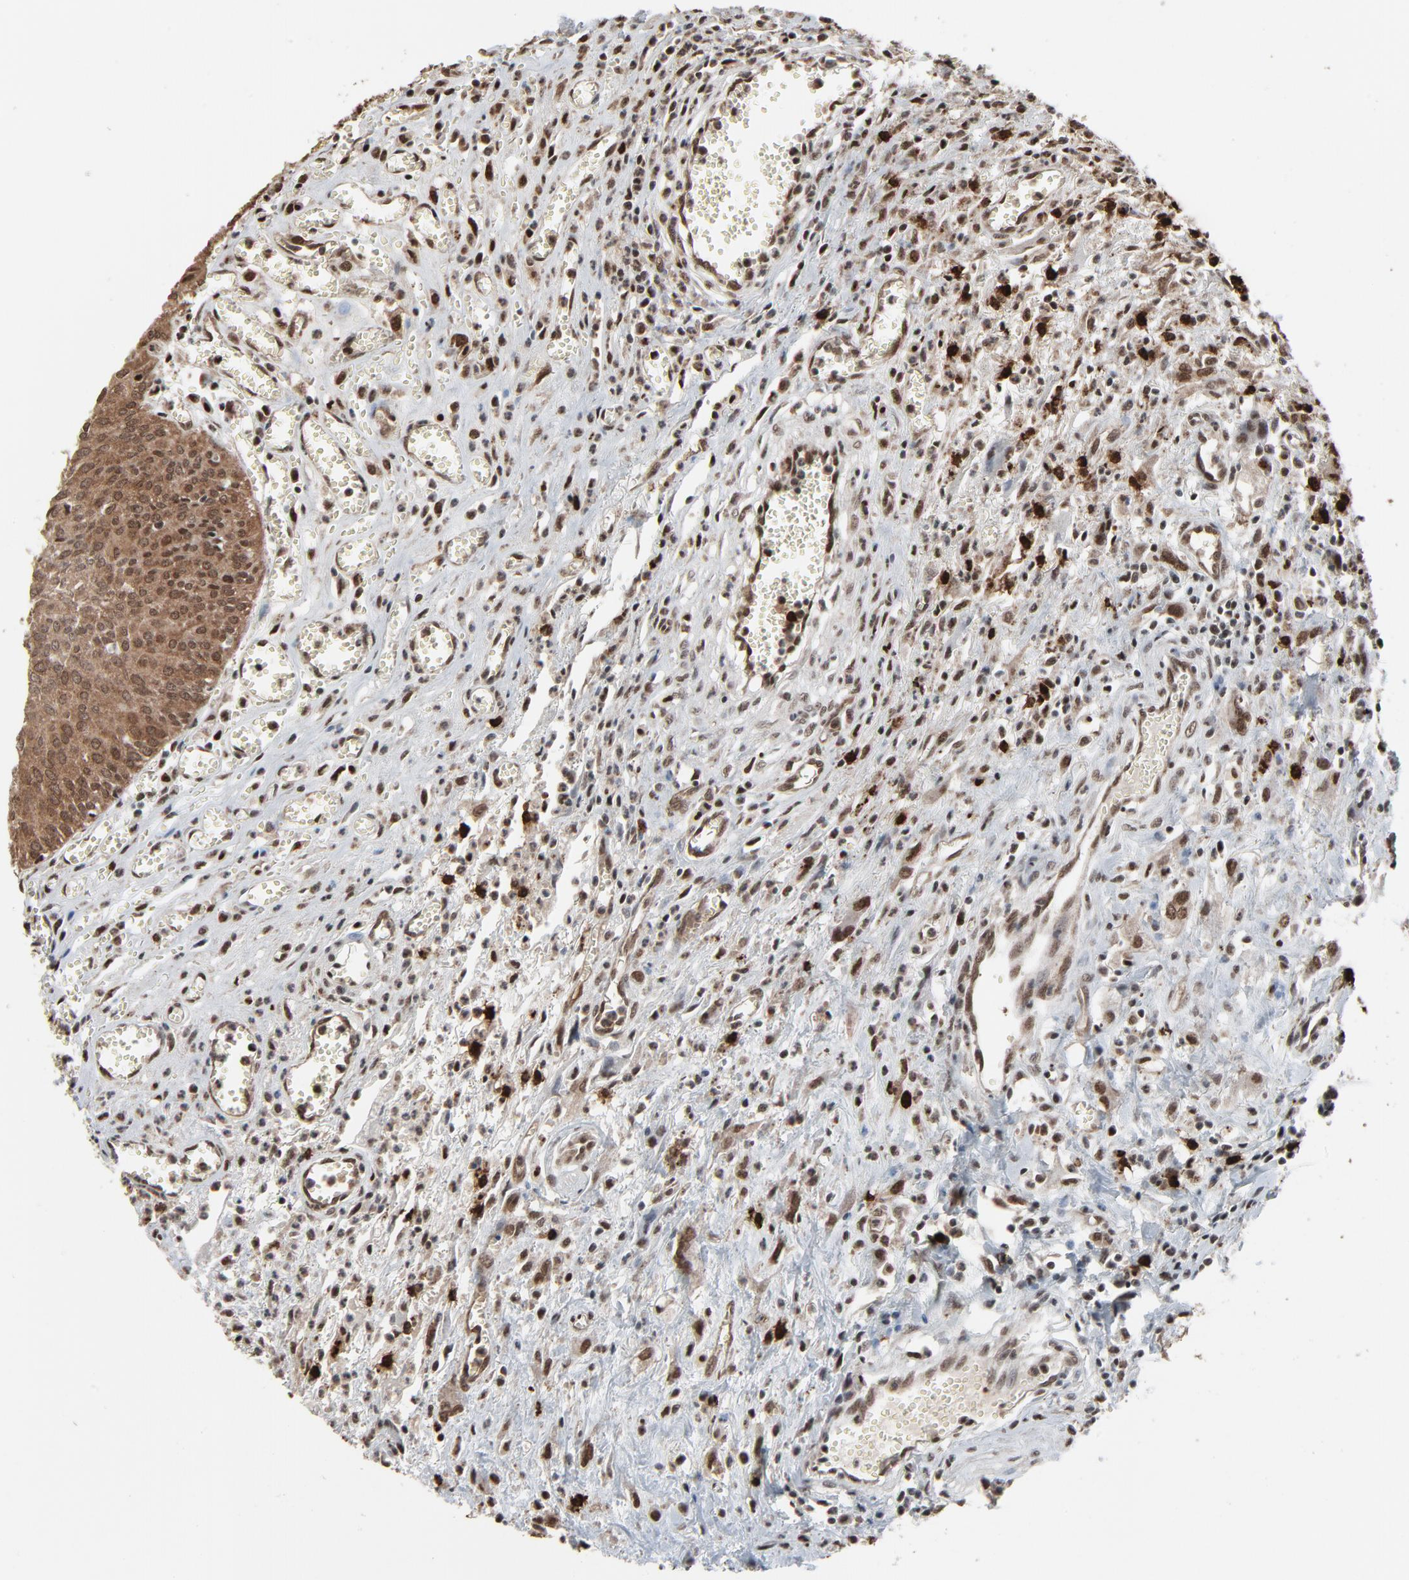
{"staining": {"intensity": "strong", "quantity": ">75%", "location": "cytoplasmic/membranous,nuclear"}, "tissue": "urothelial cancer", "cell_type": "Tumor cells", "image_type": "cancer", "snomed": [{"axis": "morphology", "description": "Urothelial carcinoma, High grade"}, {"axis": "topography", "description": "Urinary bladder"}], "caption": "Tumor cells display high levels of strong cytoplasmic/membranous and nuclear staining in approximately >75% of cells in urothelial cancer. The protein of interest is shown in brown color, while the nuclei are stained blue.", "gene": "MEIS2", "patient": {"sex": "male", "age": 66}}